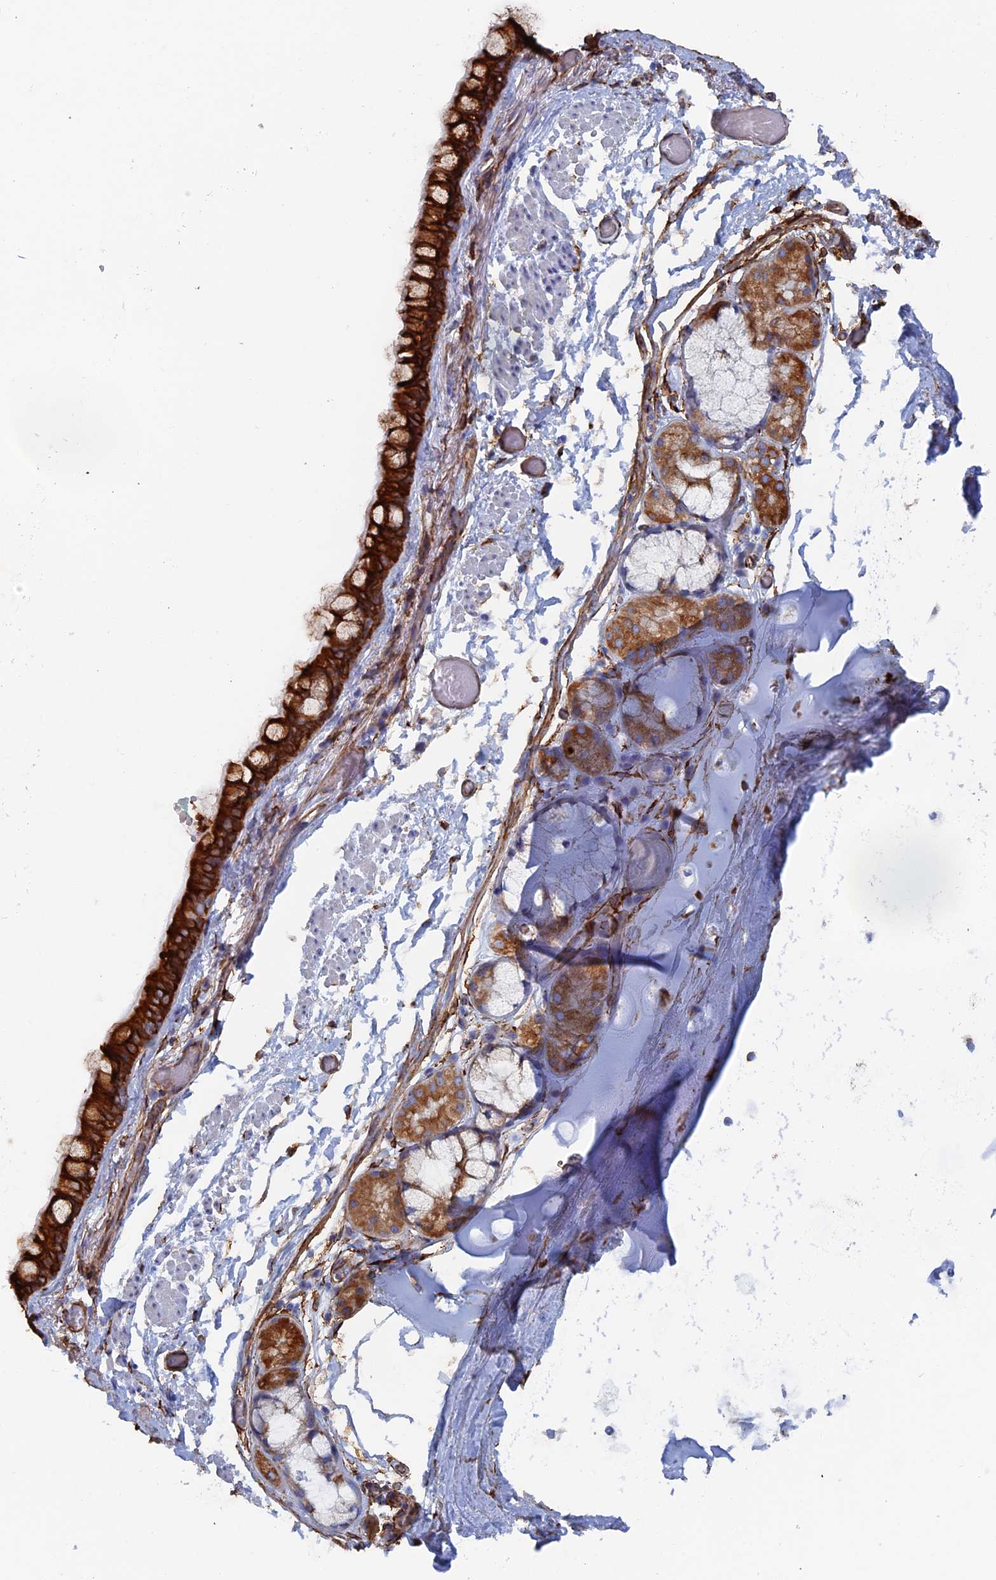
{"staining": {"intensity": "strong", "quantity": ">75%", "location": "cytoplasmic/membranous"}, "tissue": "bronchus", "cell_type": "Respiratory epithelial cells", "image_type": "normal", "snomed": [{"axis": "morphology", "description": "Normal tissue, NOS"}, {"axis": "topography", "description": "Cartilage tissue"}], "caption": "A micrograph of bronchus stained for a protein reveals strong cytoplasmic/membranous brown staining in respiratory epithelial cells. Nuclei are stained in blue.", "gene": "COG7", "patient": {"sex": "male", "age": 63}}